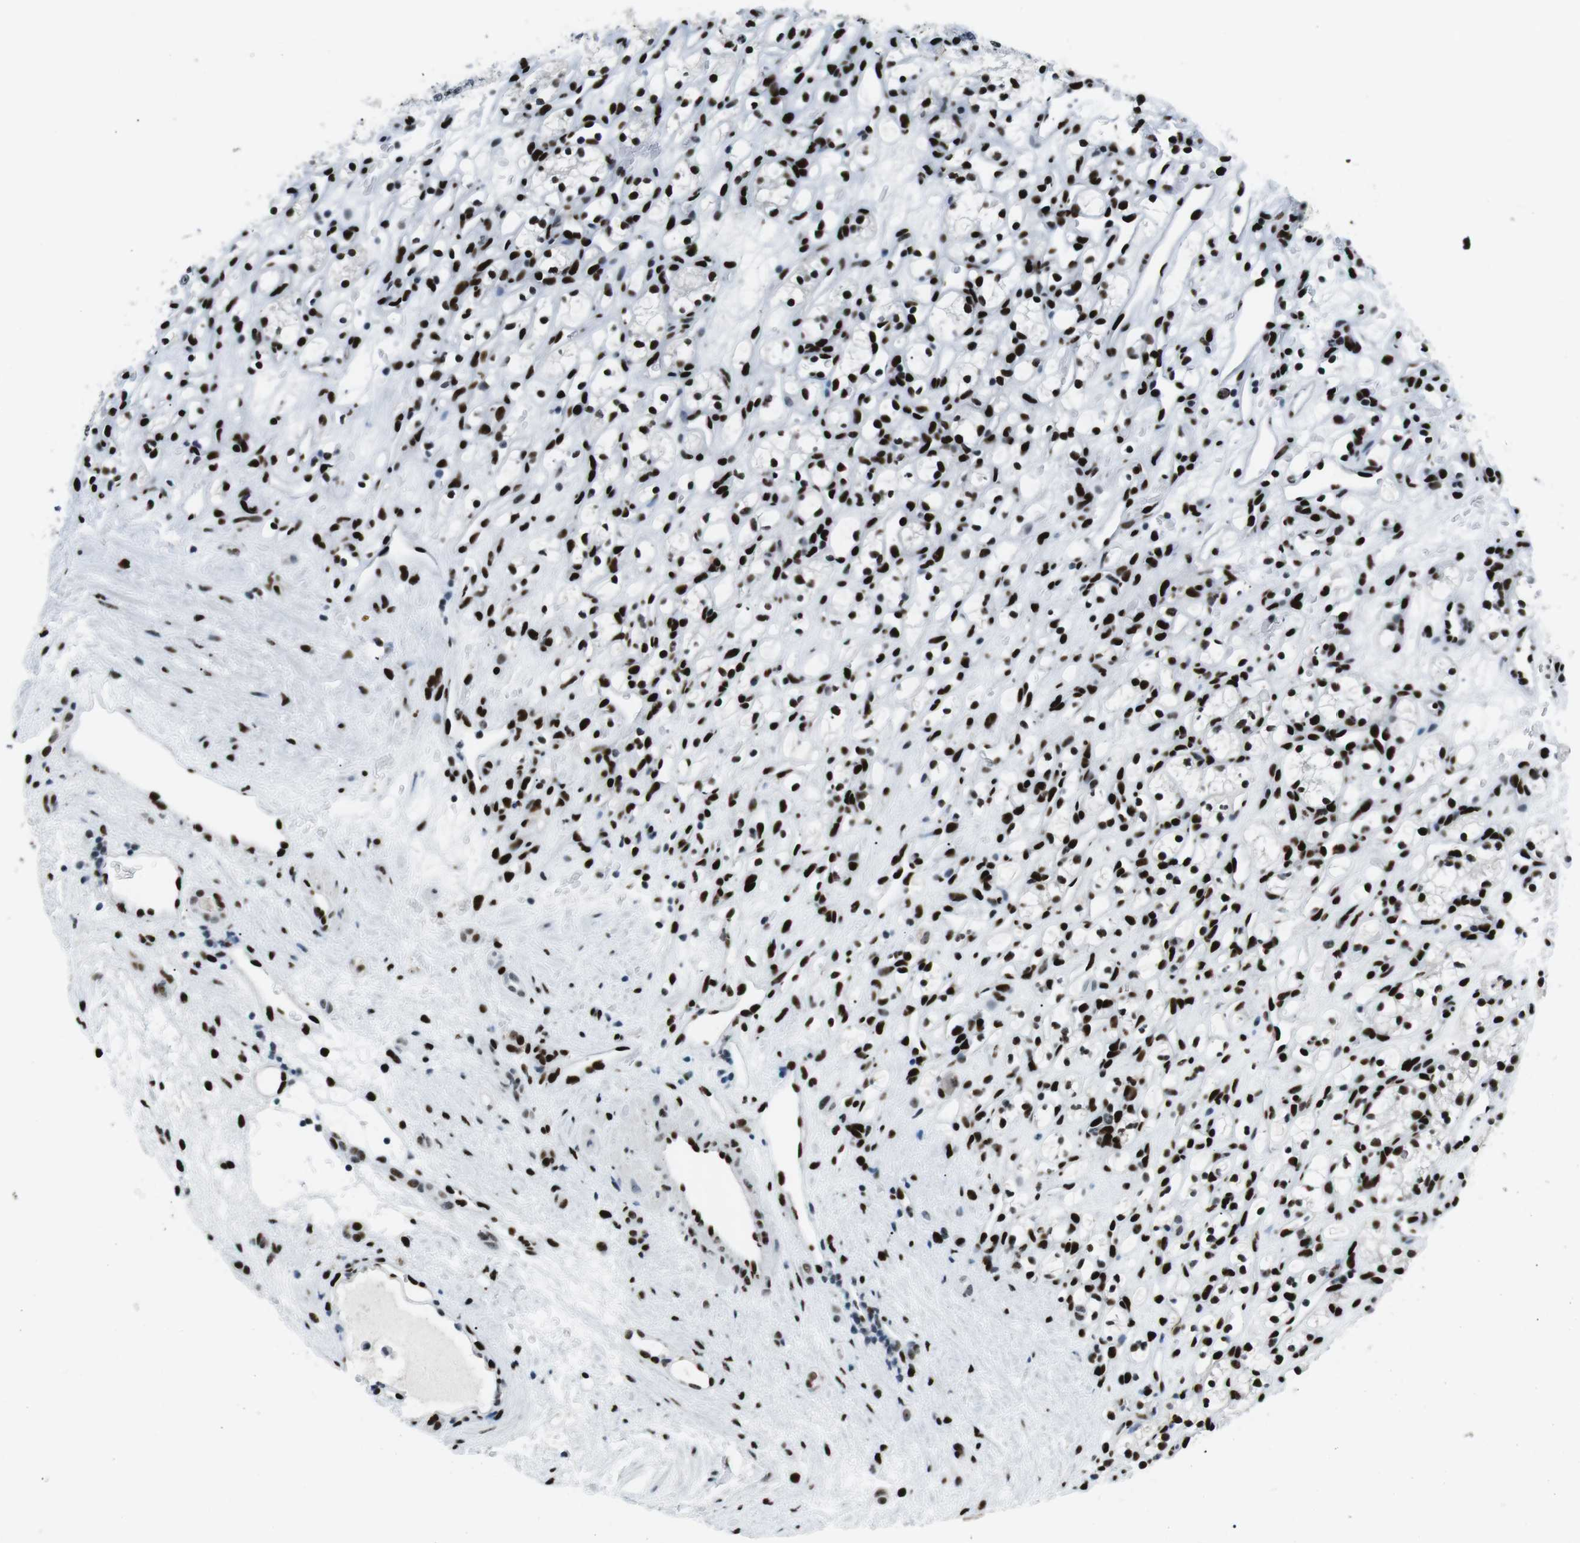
{"staining": {"intensity": "strong", "quantity": ">75%", "location": "nuclear"}, "tissue": "renal cancer", "cell_type": "Tumor cells", "image_type": "cancer", "snomed": [{"axis": "morphology", "description": "Adenocarcinoma, NOS"}, {"axis": "topography", "description": "Kidney"}], "caption": "IHC image of renal cancer stained for a protein (brown), which shows high levels of strong nuclear expression in approximately >75% of tumor cells.", "gene": "PML", "patient": {"sex": "female", "age": 60}}